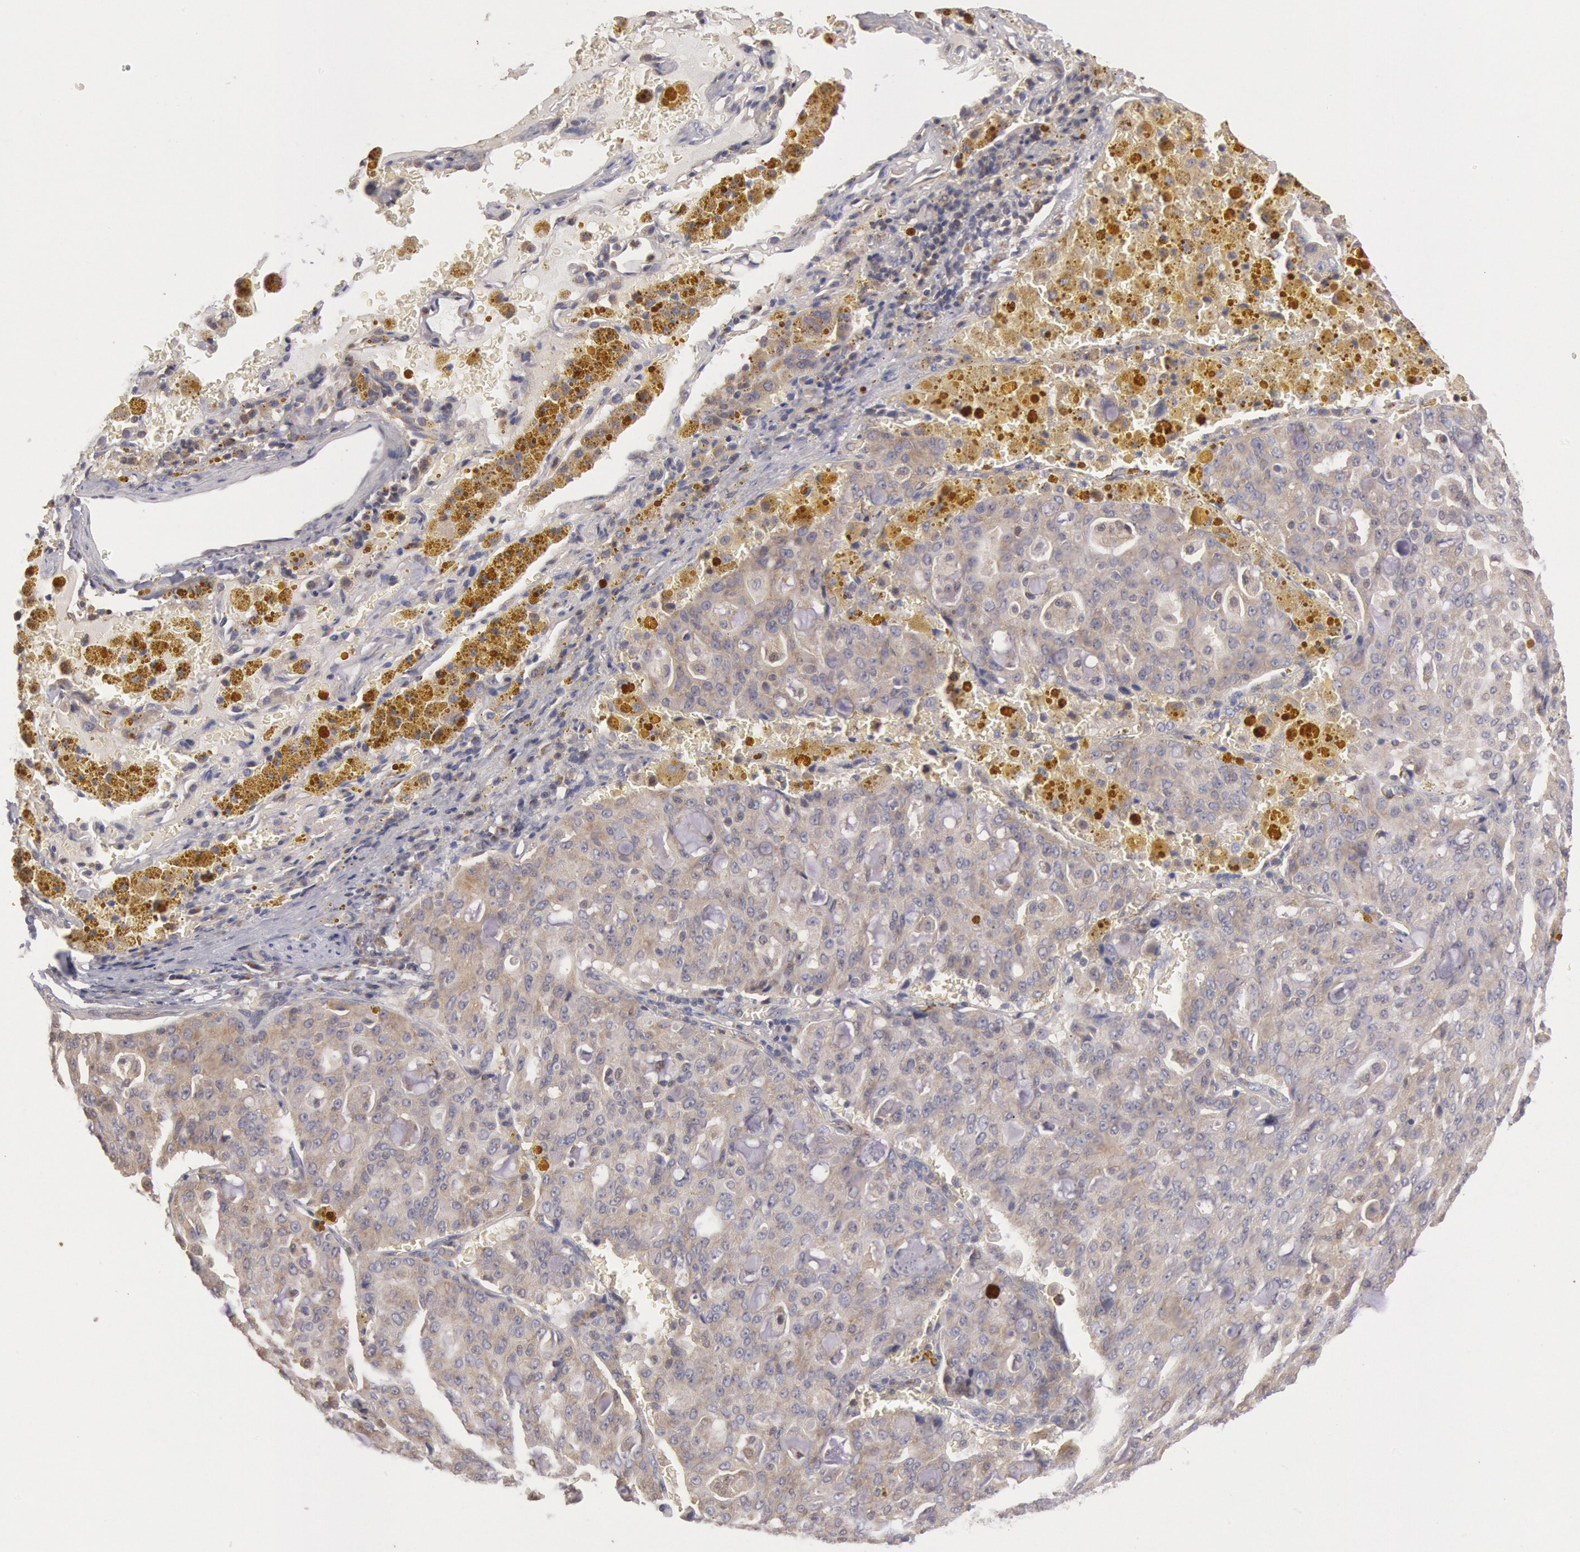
{"staining": {"intensity": "weak", "quantity": ">75%", "location": "cytoplasmic/membranous"}, "tissue": "lung cancer", "cell_type": "Tumor cells", "image_type": "cancer", "snomed": [{"axis": "morphology", "description": "Adenocarcinoma, NOS"}, {"axis": "topography", "description": "Lung"}], "caption": "Immunohistochemistry staining of lung adenocarcinoma, which demonstrates low levels of weak cytoplasmic/membranous staining in approximately >75% of tumor cells indicating weak cytoplasmic/membranous protein positivity. The staining was performed using DAB (3,3'-diaminobenzidine) (brown) for protein detection and nuclei were counterstained in hematoxylin (blue).", "gene": "PLA2G6", "patient": {"sex": "female", "age": 44}}